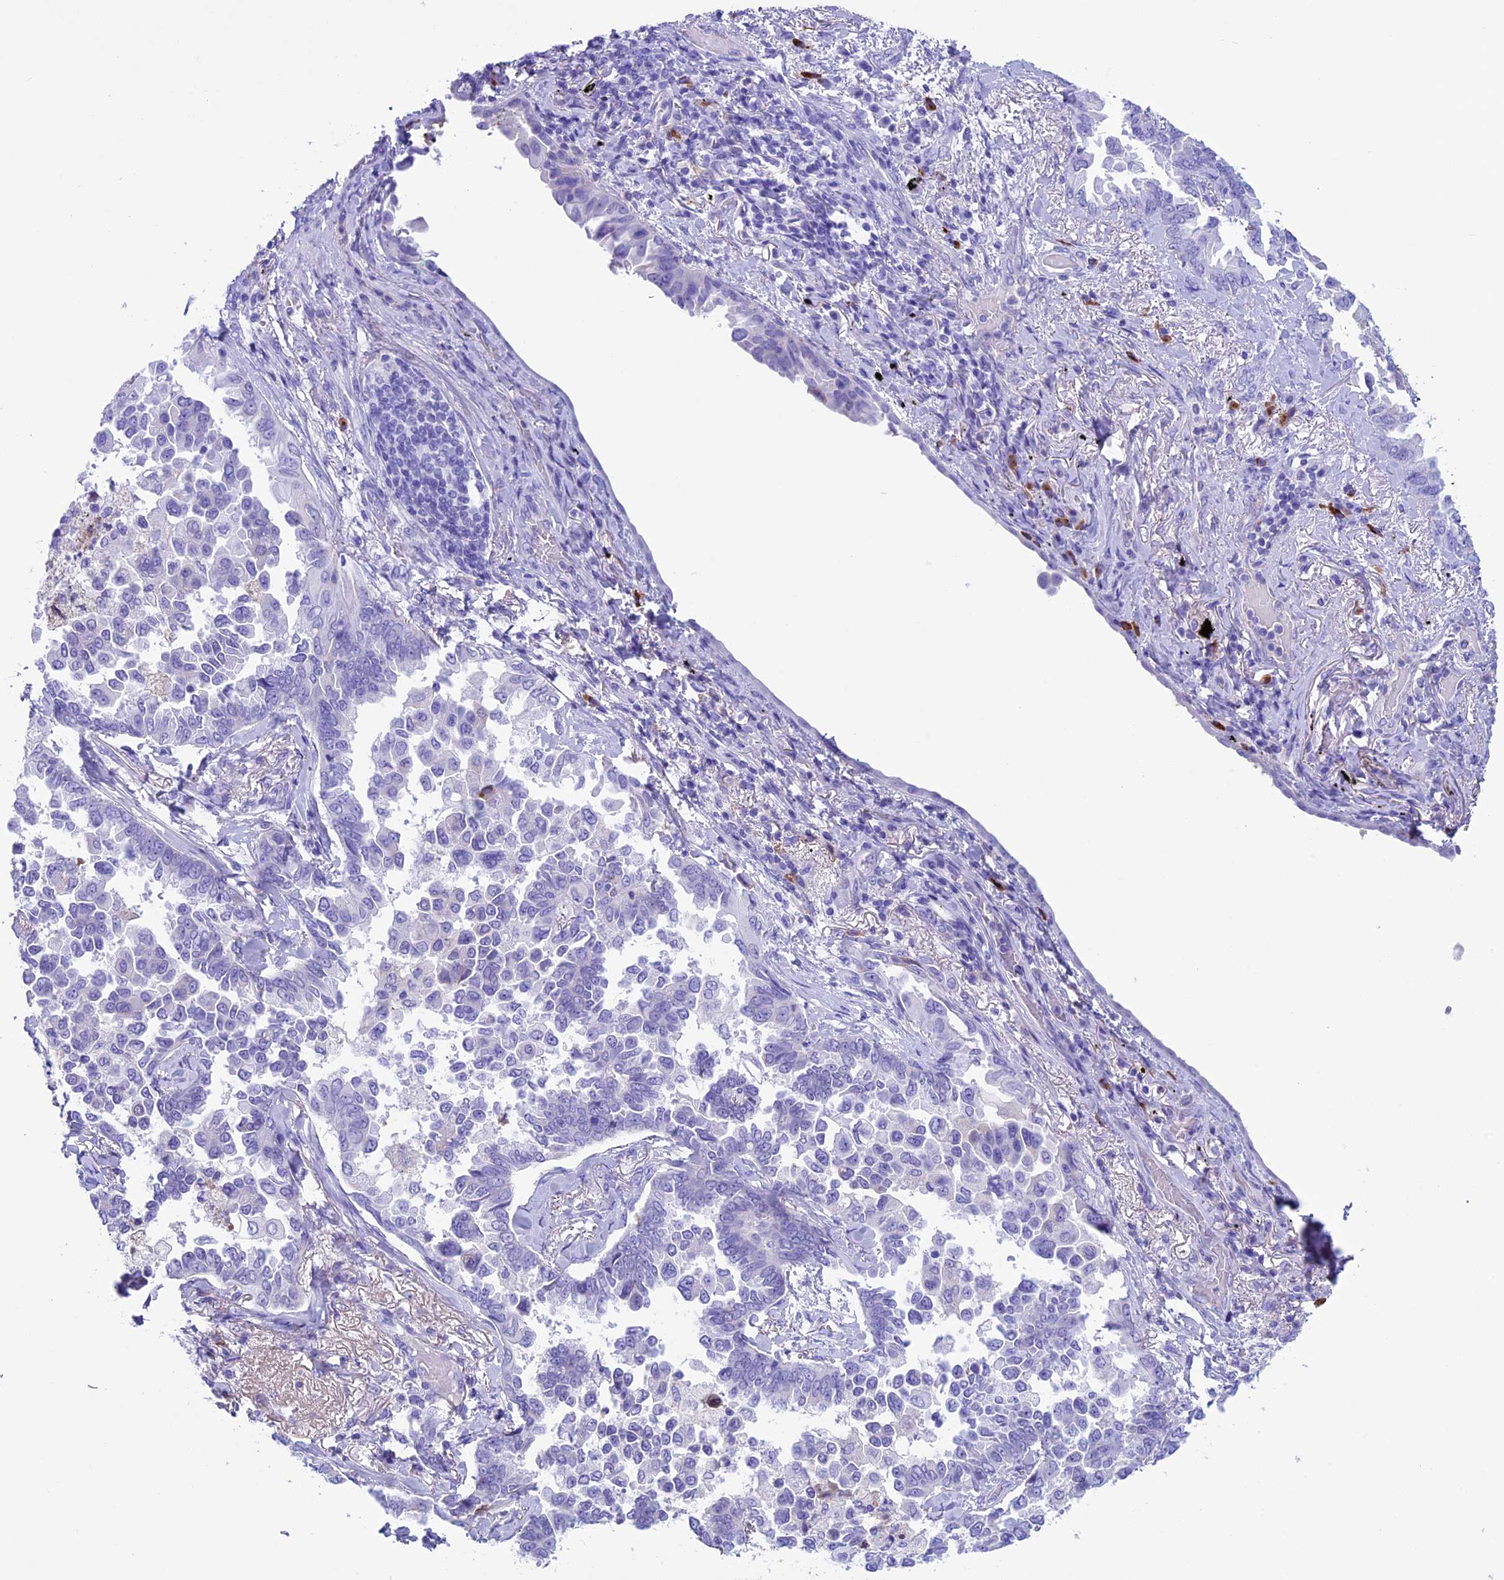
{"staining": {"intensity": "negative", "quantity": "none", "location": "none"}, "tissue": "lung cancer", "cell_type": "Tumor cells", "image_type": "cancer", "snomed": [{"axis": "morphology", "description": "Adenocarcinoma, NOS"}, {"axis": "topography", "description": "Lung"}], "caption": "The histopathology image reveals no significant staining in tumor cells of lung cancer (adenocarcinoma). (Stains: DAB (3,3'-diaminobenzidine) immunohistochemistry (IHC) with hematoxylin counter stain, Microscopy: brightfield microscopy at high magnification).", "gene": "IGSF6", "patient": {"sex": "female", "age": 67}}